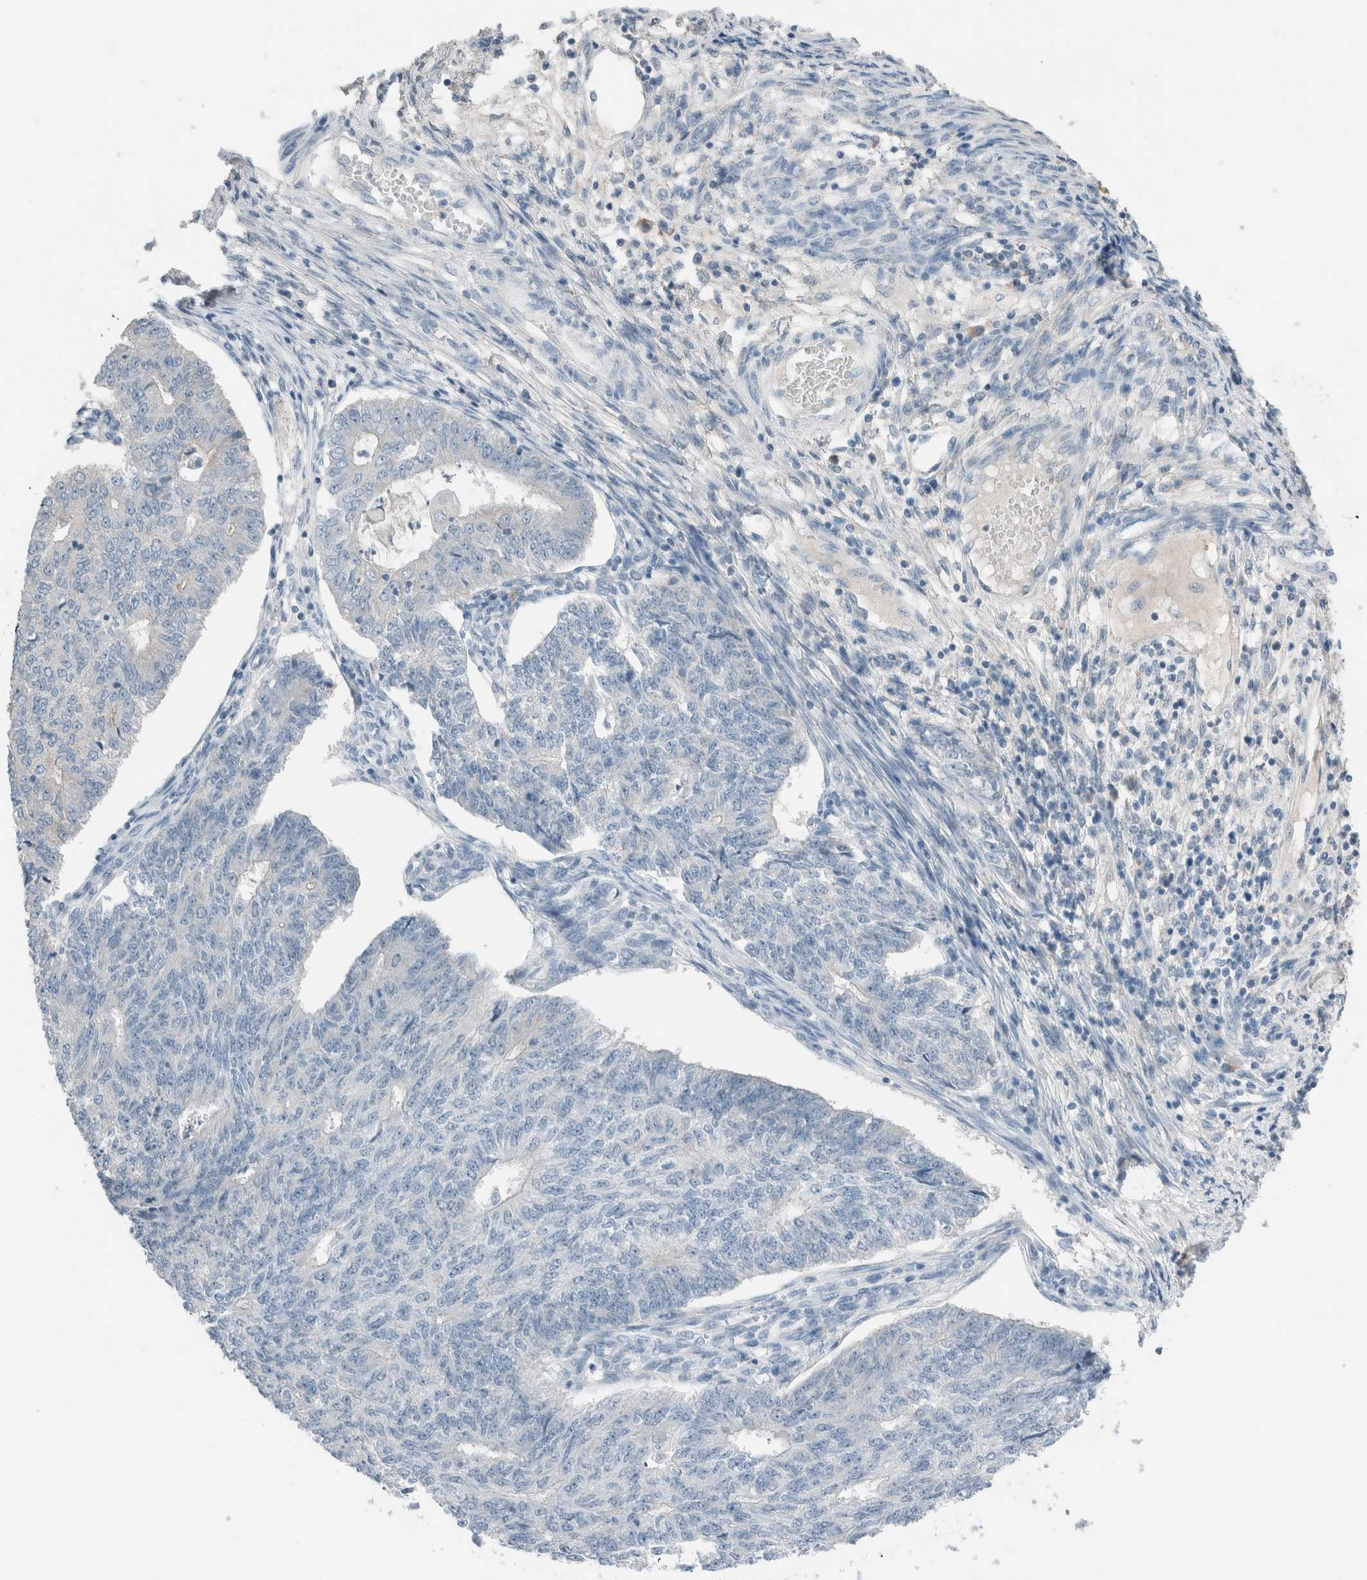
{"staining": {"intensity": "negative", "quantity": "none", "location": "none"}, "tissue": "endometrial cancer", "cell_type": "Tumor cells", "image_type": "cancer", "snomed": [{"axis": "morphology", "description": "Adenocarcinoma, NOS"}, {"axis": "topography", "description": "Endometrium"}], "caption": "Adenocarcinoma (endometrial) was stained to show a protein in brown. There is no significant staining in tumor cells.", "gene": "DUOX1", "patient": {"sex": "female", "age": 32}}